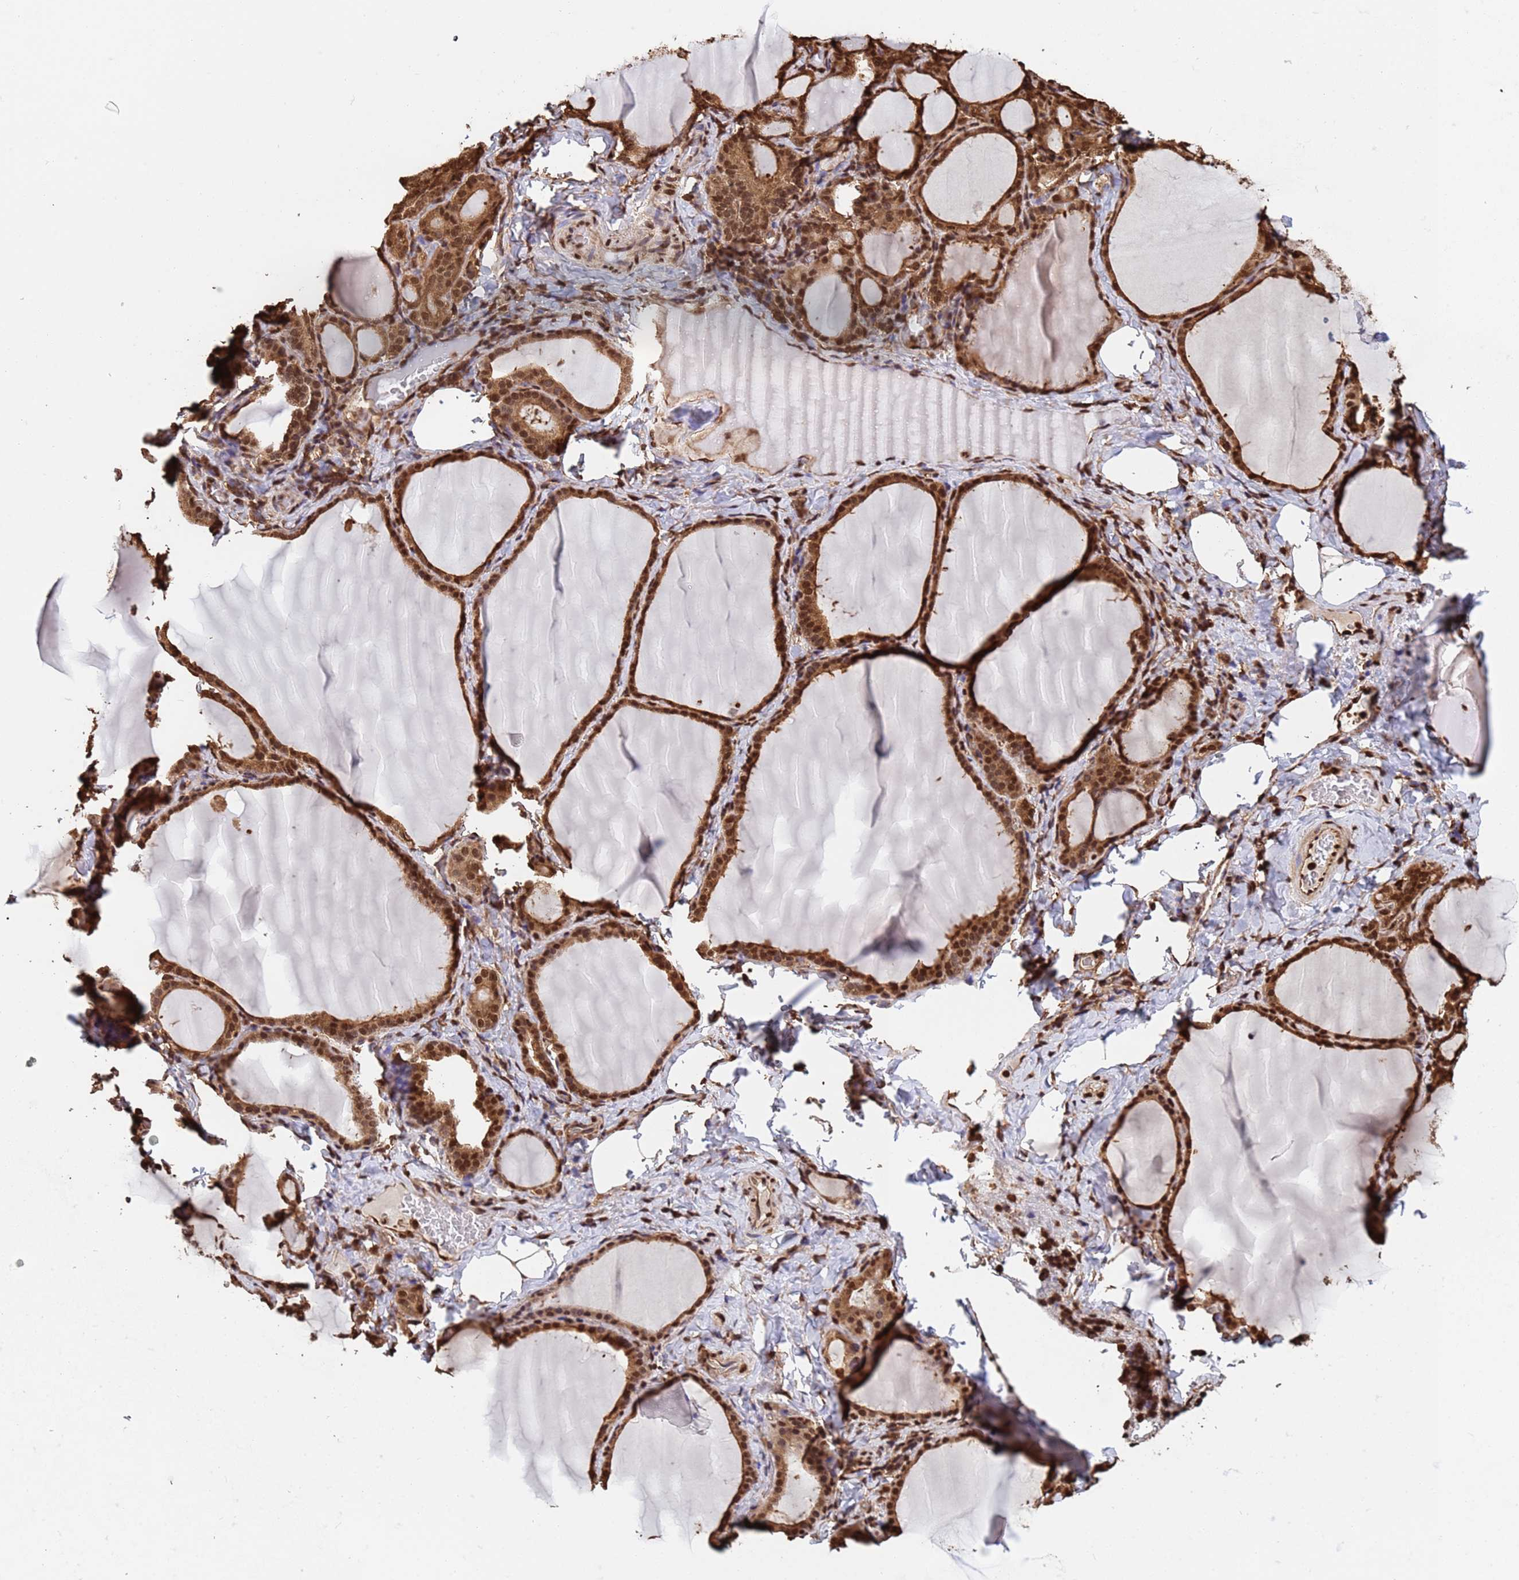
{"staining": {"intensity": "strong", "quantity": ">75%", "location": "cytoplasmic/membranous,nuclear"}, "tissue": "thyroid gland", "cell_type": "Glandular cells", "image_type": "normal", "snomed": [{"axis": "morphology", "description": "Normal tissue, NOS"}, {"axis": "topography", "description": "Thyroid gland"}], "caption": "Immunohistochemistry (IHC) image of benign thyroid gland: thyroid gland stained using immunohistochemistry (IHC) demonstrates high levels of strong protein expression localized specifically in the cytoplasmic/membranous,nuclear of glandular cells, appearing as a cytoplasmic/membranous,nuclear brown color.", "gene": "SUMO2", "patient": {"sex": "female", "age": 39}}